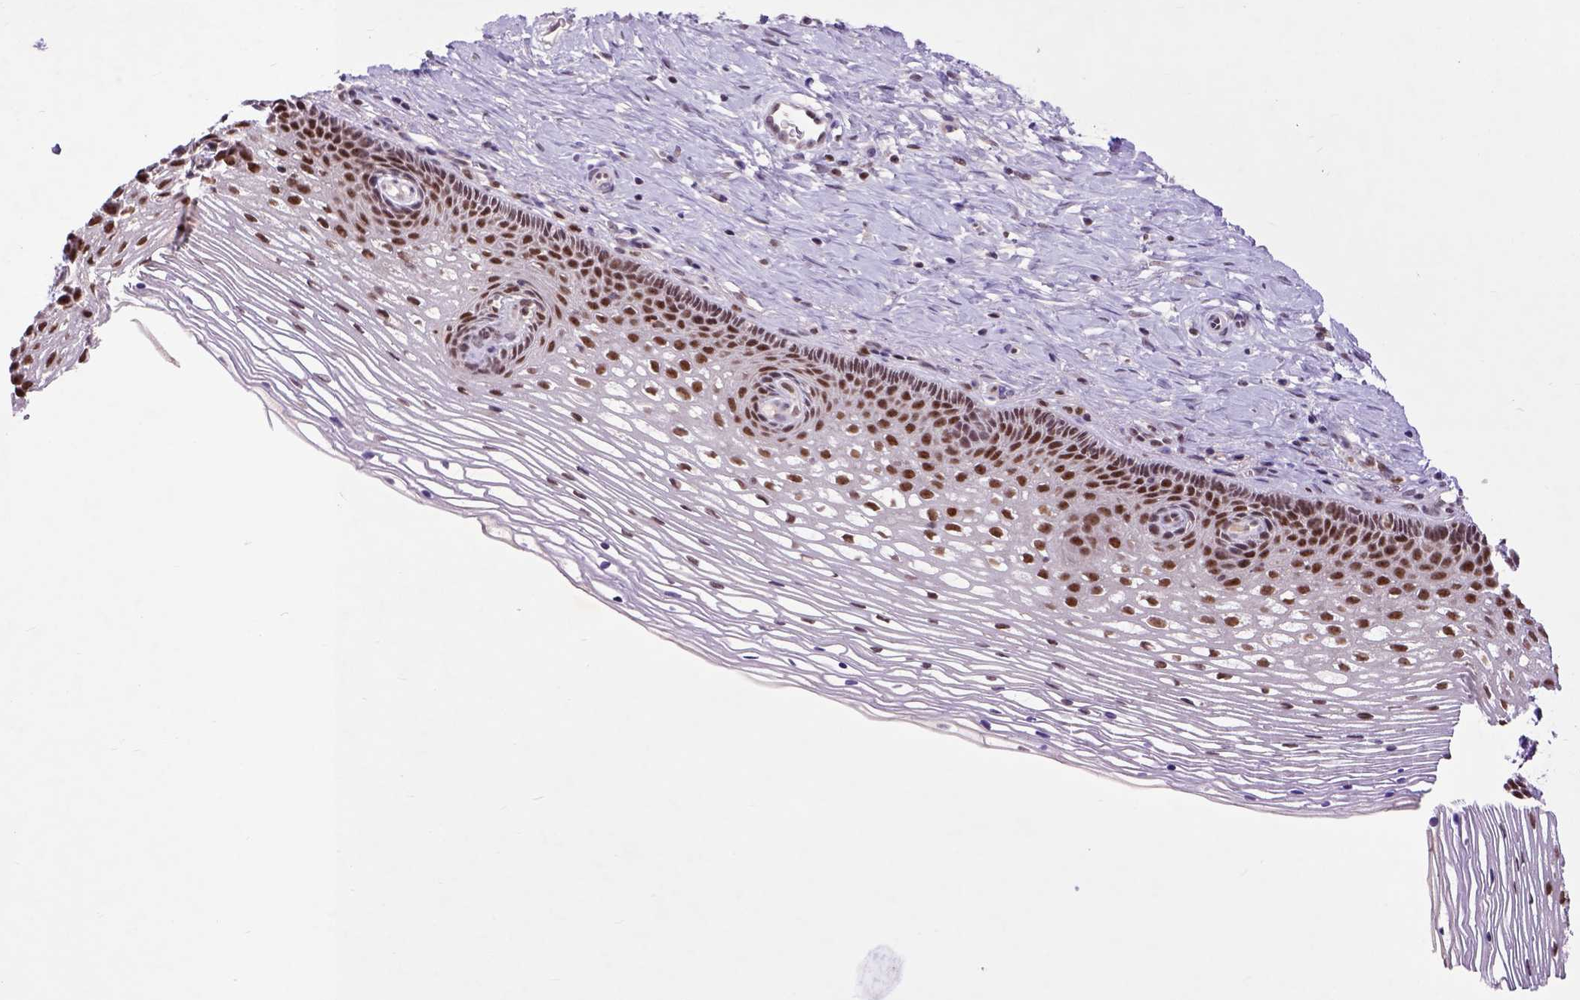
{"staining": {"intensity": "weak", "quantity": ">75%", "location": "nuclear"}, "tissue": "cervix", "cell_type": "Glandular cells", "image_type": "normal", "snomed": [{"axis": "morphology", "description": "Normal tissue, NOS"}, {"axis": "topography", "description": "Cervix"}], "caption": "Weak nuclear expression for a protein is present in approximately >75% of glandular cells of normal cervix using IHC.", "gene": "RCC2", "patient": {"sex": "female", "age": 34}}